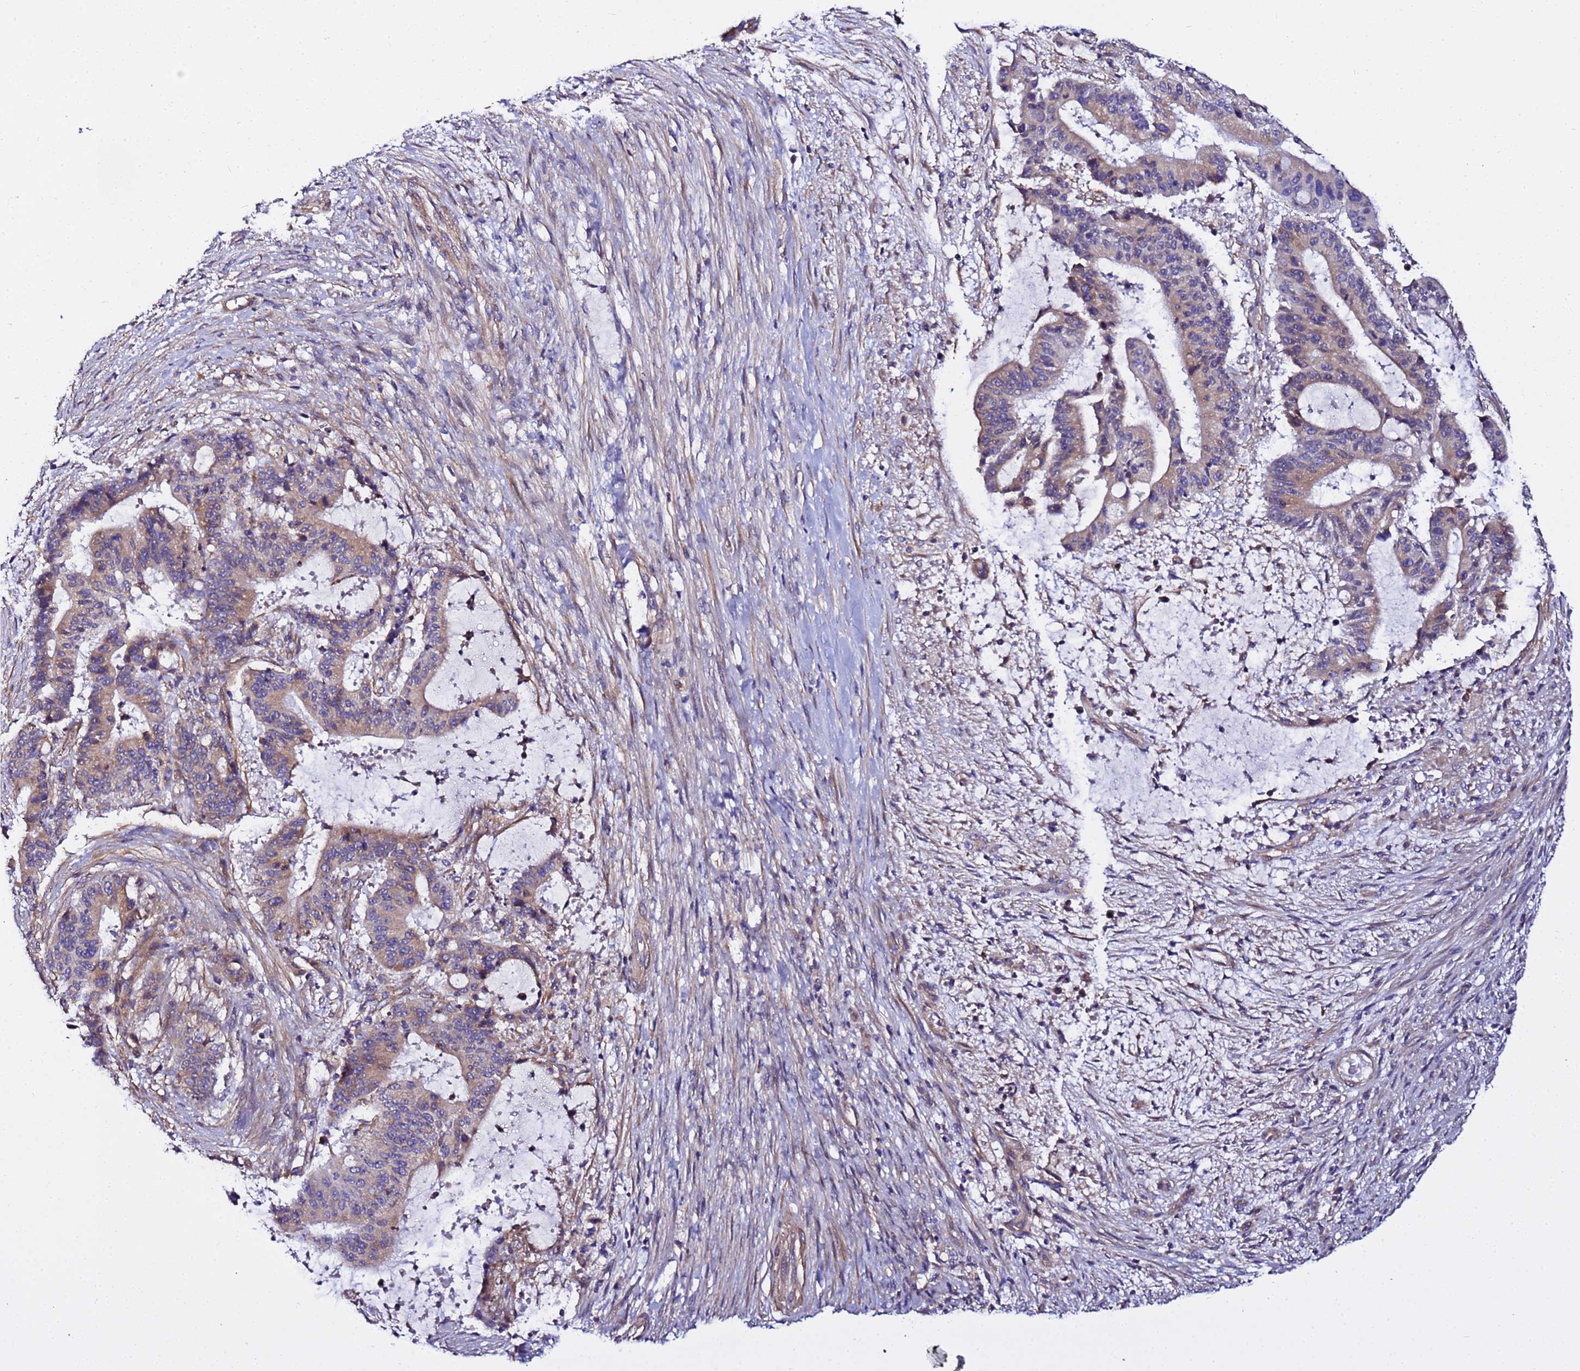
{"staining": {"intensity": "moderate", "quantity": ">75%", "location": "cytoplasmic/membranous"}, "tissue": "liver cancer", "cell_type": "Tumor cells", "image_type": "cancer", "snomed": [{"axis": "morphology", "description": "Normal tissue, NOS"}, {"axis": "morphology", "description": "Cholangiocarcinoma"}, {"axis": "topography", "description": "Liver"}, {"axis": "topography", "description": "Peripheral nerve tissue"}], "caption": "Immunohistochemistry of human liver cancer (cholangiocarcinoma) reveals medium levels of moderate cytoplasmic/membranous expression in about >75% of tumor cells.", "gene": "JRKL", "patient": {"sex": "female", "age": 73}}